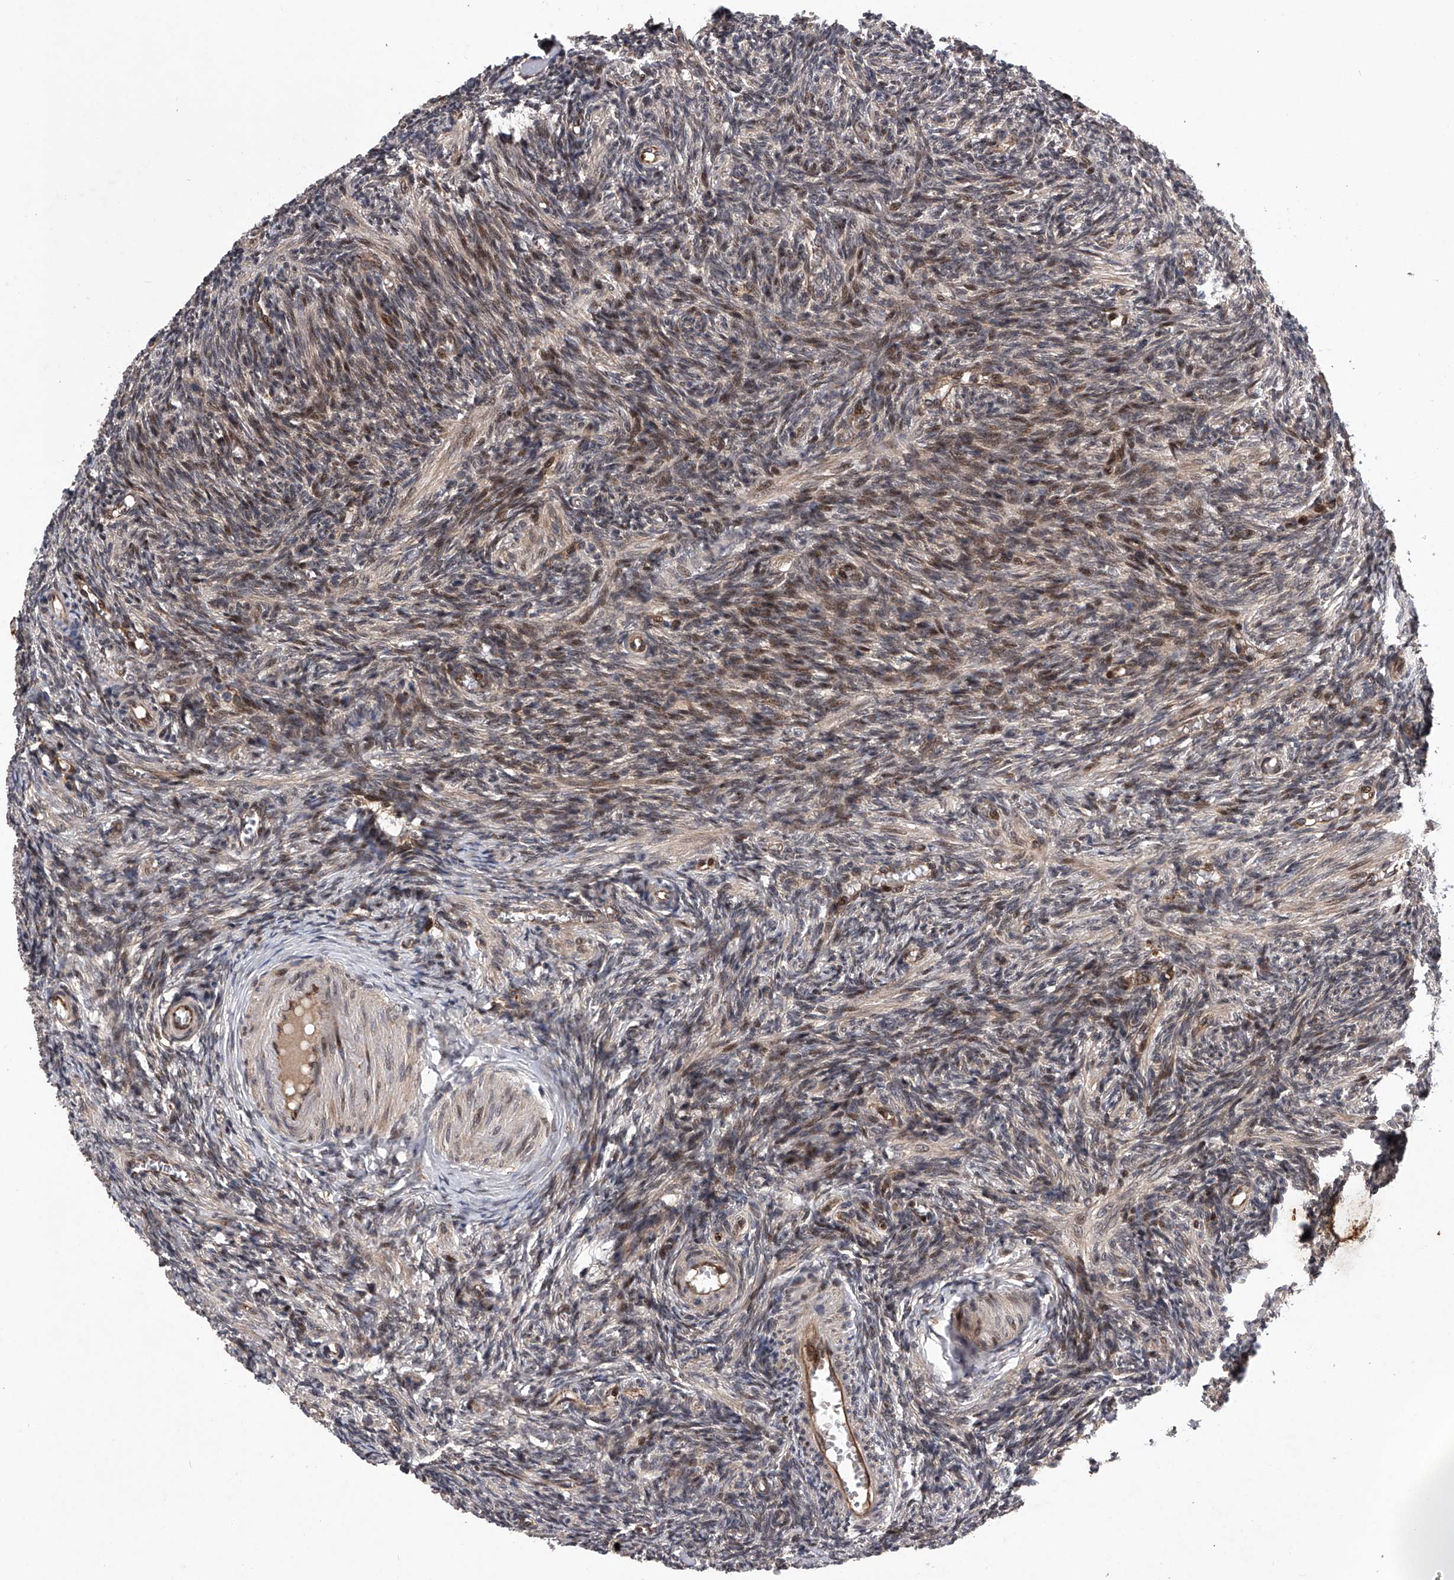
{"staining": {"intensity": "weak", "quantity": "25%-75%", "location": "nuclear"}, "tissue": "ovary", "cell_type": "Ovarian stroma cells", "image_type": "normal", "snomed": [{"axis": "morphology", "description": "Normal tissue, NOS"}, {"axis": "topography", "description": "Ovary"}], "caption": "The image shows a brown stain indicating the presence of a protein in the nuclear of ovarian stroma cells in ovary. Using DAB (brown) and hematoxylin (blue) stains, captured at high magnification using brightfield microscopy.", "gene": "MAP3K11", "patient": {"sex": "female", "age": 27}}